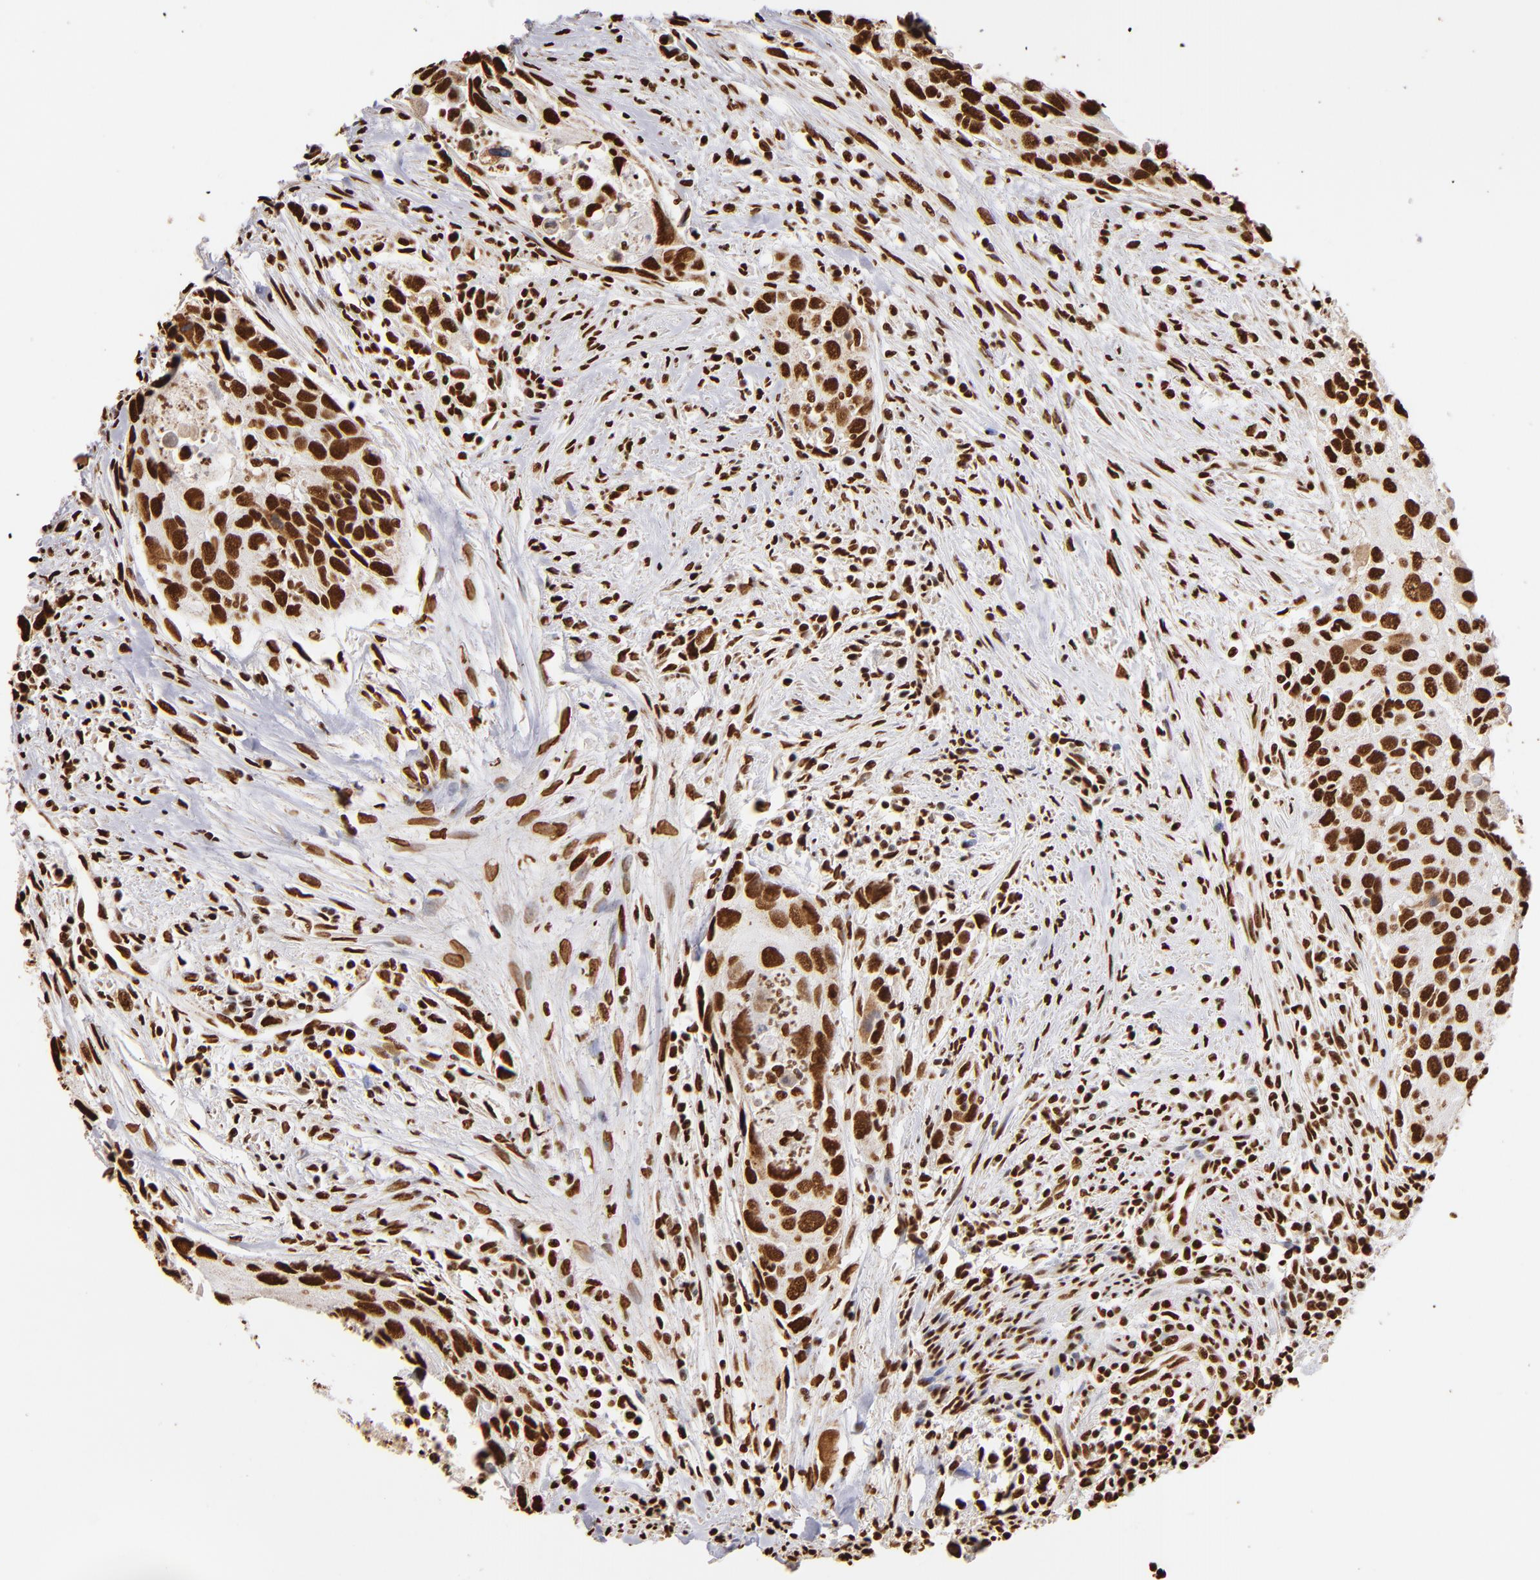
{"staining": {"intensity": "strong", "quantity": ">75%", "location": "nuclear"}, "tissue": "urothelial cancer", "cell_type": "Tumor cells", "image_type": "cancer", "snomed": [{"axis": "morphology", "description": "Urothelial carcinoma, High grade"}, {"axis": "topography", "description": "Urinary bladder"}], "caption": "Brown immunohistochemical staining in human urothelial cancer reveals strong nuclear expression in approximately >75% of tumor cells. (DAB IHC with brightfield microscopy, high magnification).", "gene": "ILF3", "patient": {"sex": "male", "age": 71}}